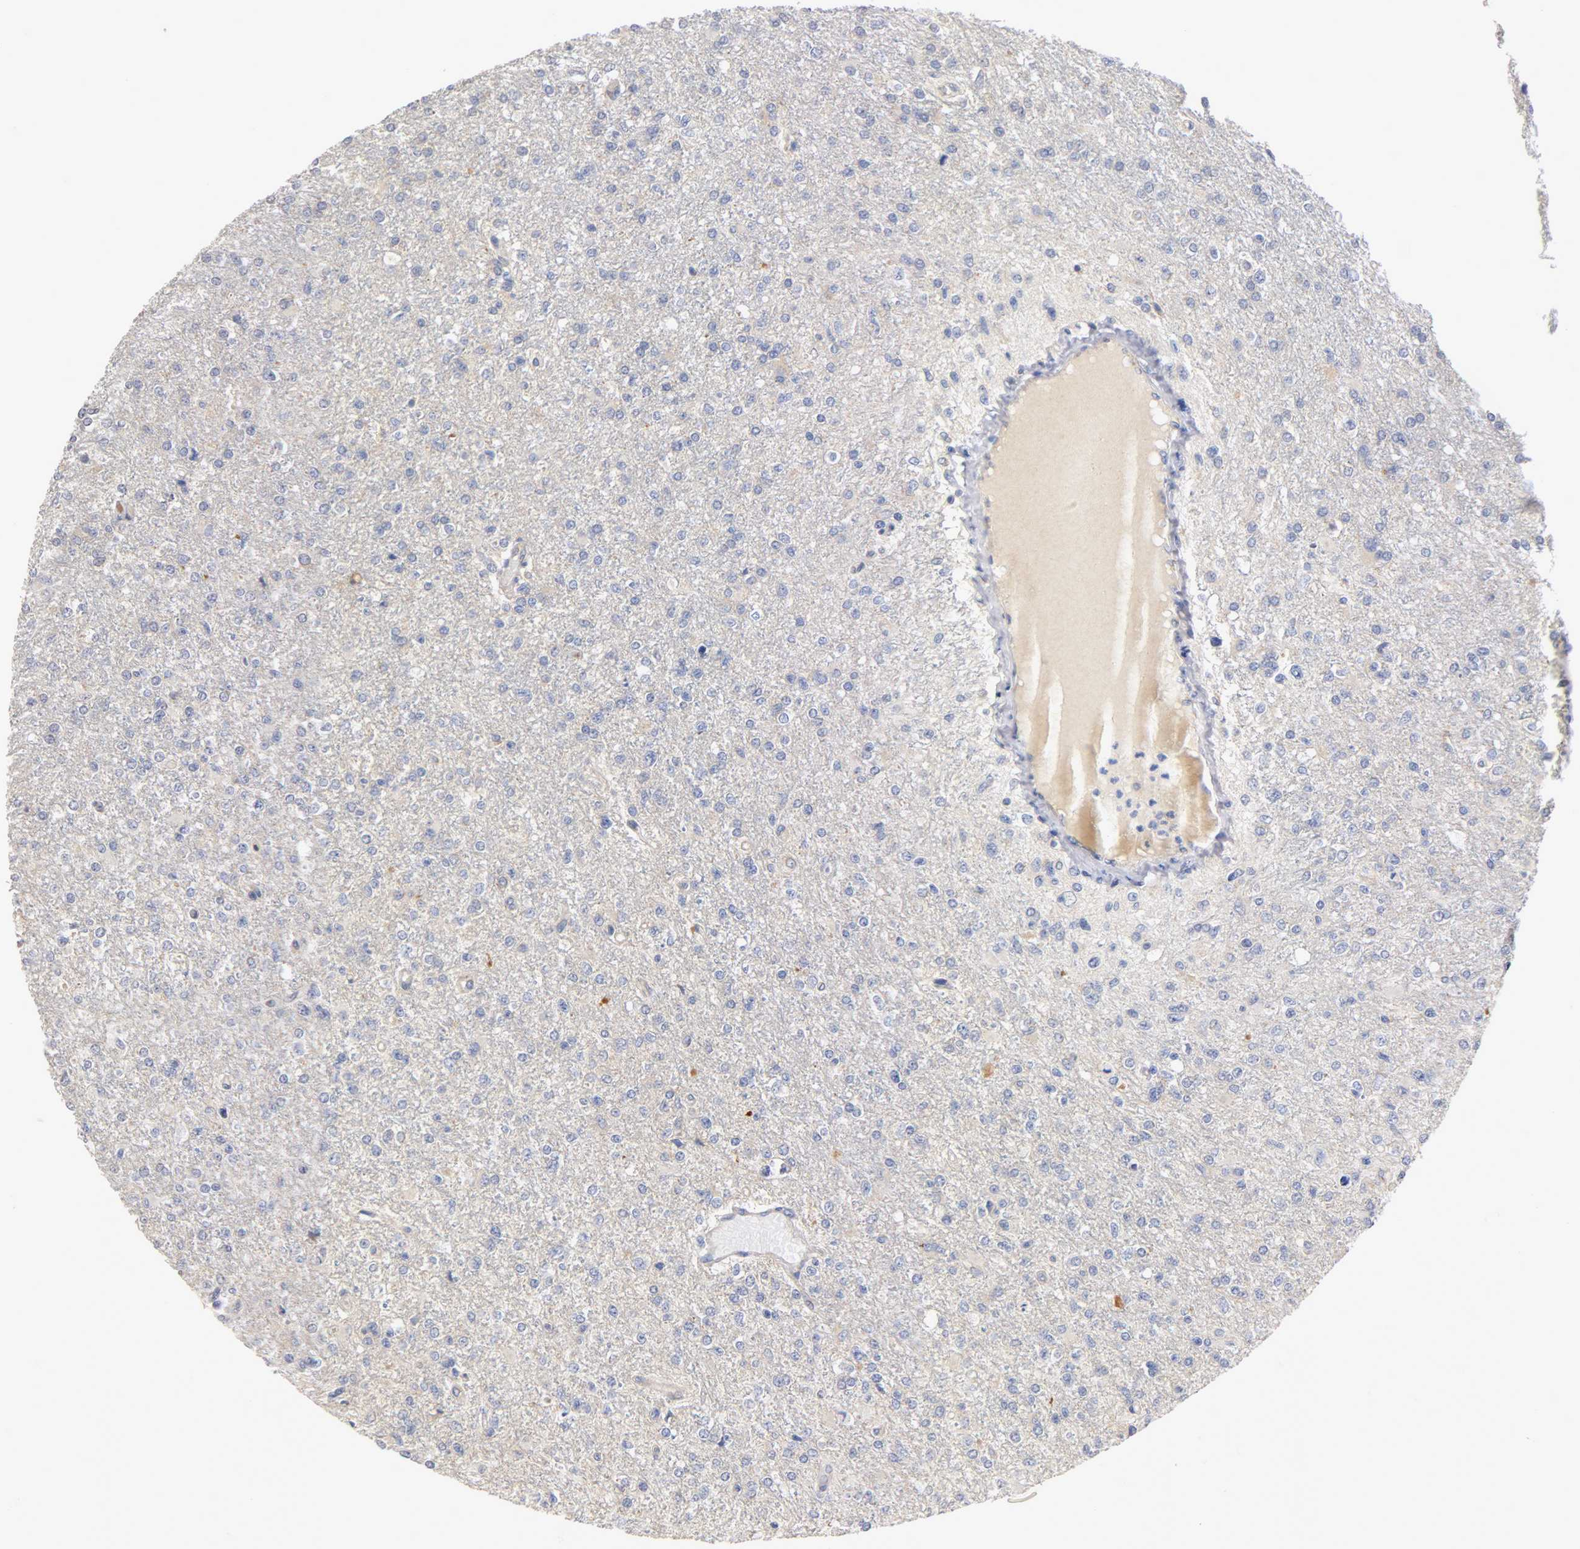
{"staining": {"intensity": "weak", "quantity": "<25%", "location": "cytoplasmic/membranous"}, "tissue": "glioma", "cell_type": "Tumor cells", "image_type": "cancer", "snomed": [{"axis": "morphology", "description": "Glioma, malignant, High grade"}, {"axis": "topography", "description": "Cerebral cortex"}], "caption": "There is no significant positivity in tumor cells of glioma.", "gene": "PCSK6", "patient": {"sex": "male", "age": 76}}